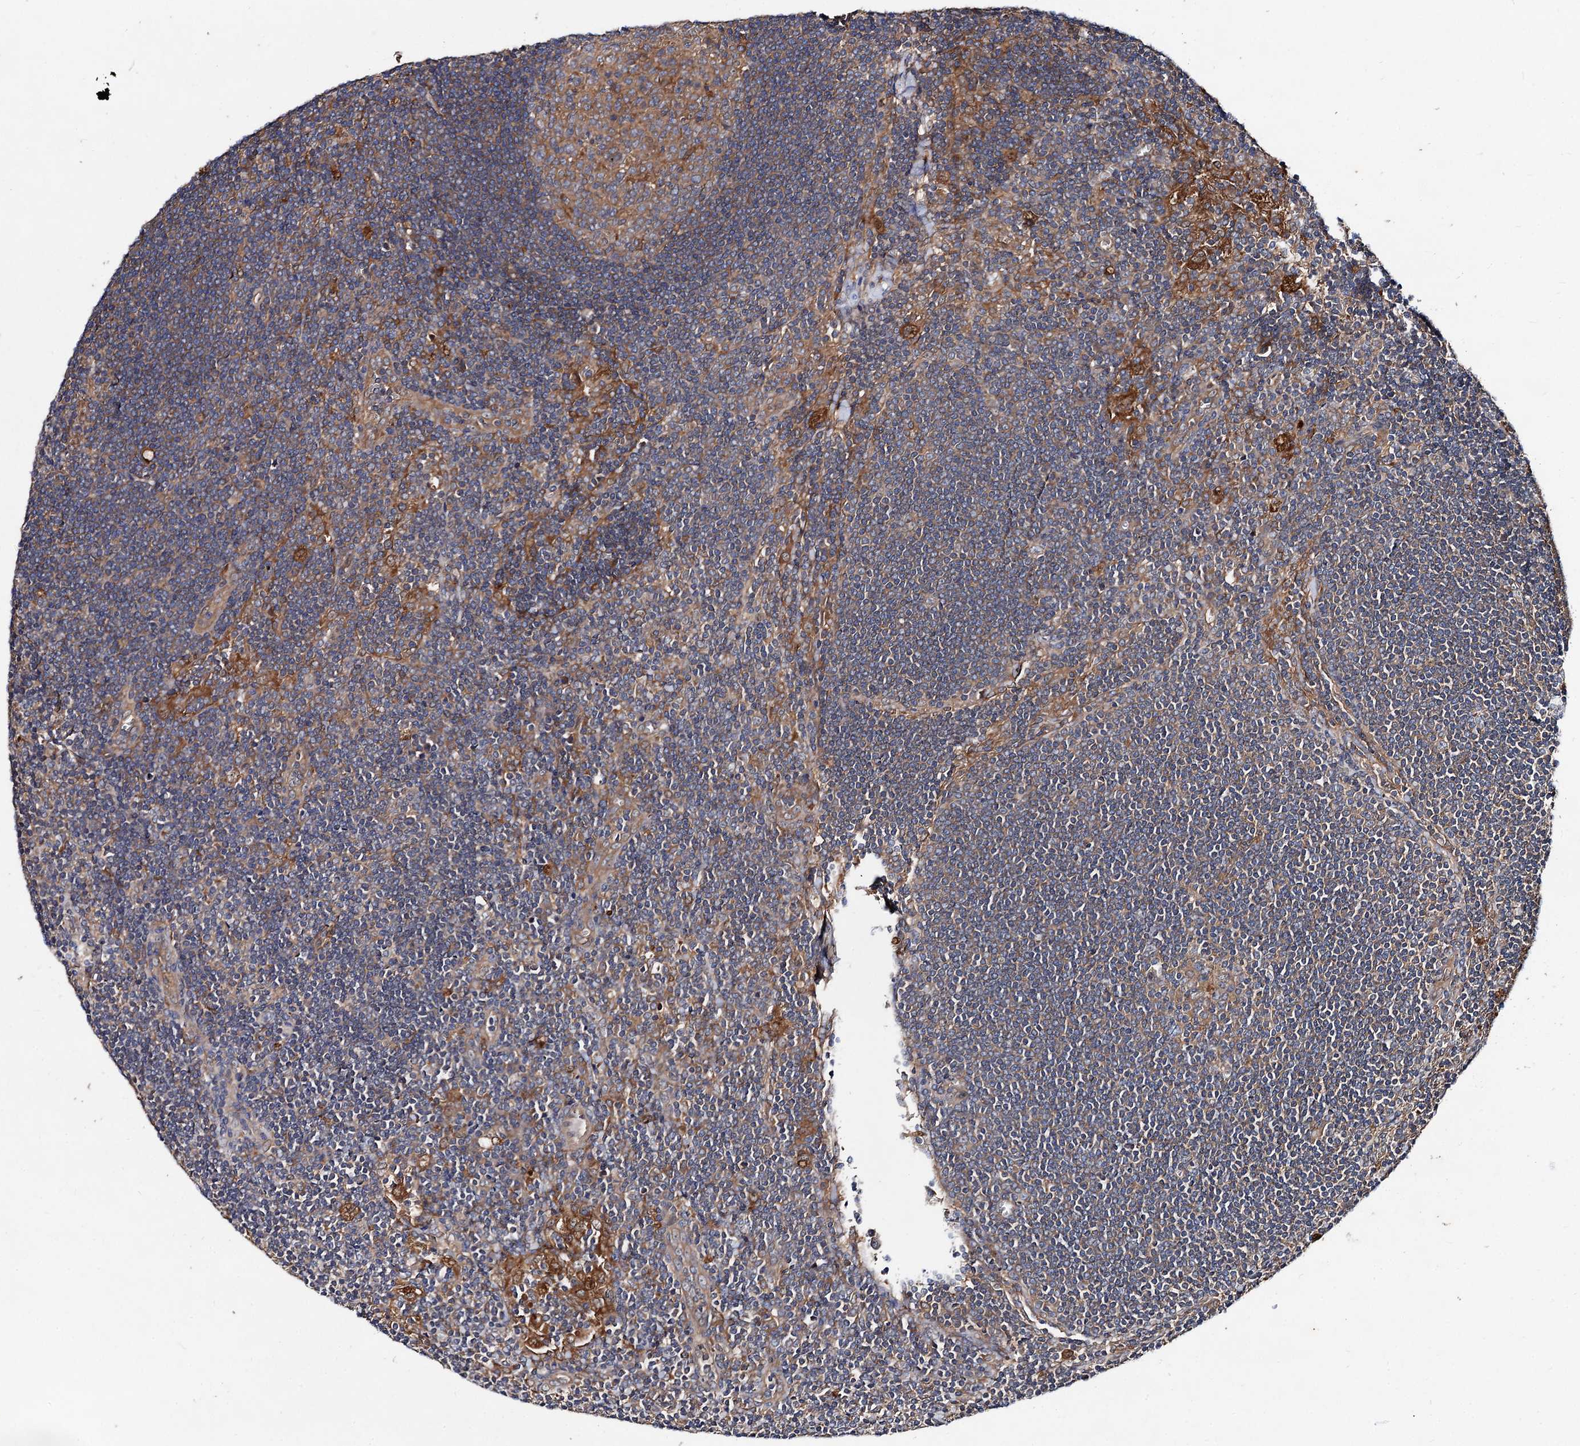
{"staining": {"intensity": "weak", "quantity": "25%-75%", "location": "cytoplasmic/membranous"}, "tissue": "lymph node", "cell_type": "Germinal center cells", "image_type": "normal", "snomed": [{"axis": "morphology", "description": "Normal tissue, NOS"}, {"axis": "topography", "description": "Lymph node"}], "caption": "A low amount of weak cytoplasmic/membranous staining is appreciated in about 25%-75% of germinal center cells in normal lymph node. (DAB IHC with brightfield microscopy, high magnification).", "gene": "VPS29", "patient": {"sex": "male", "age": 24}}